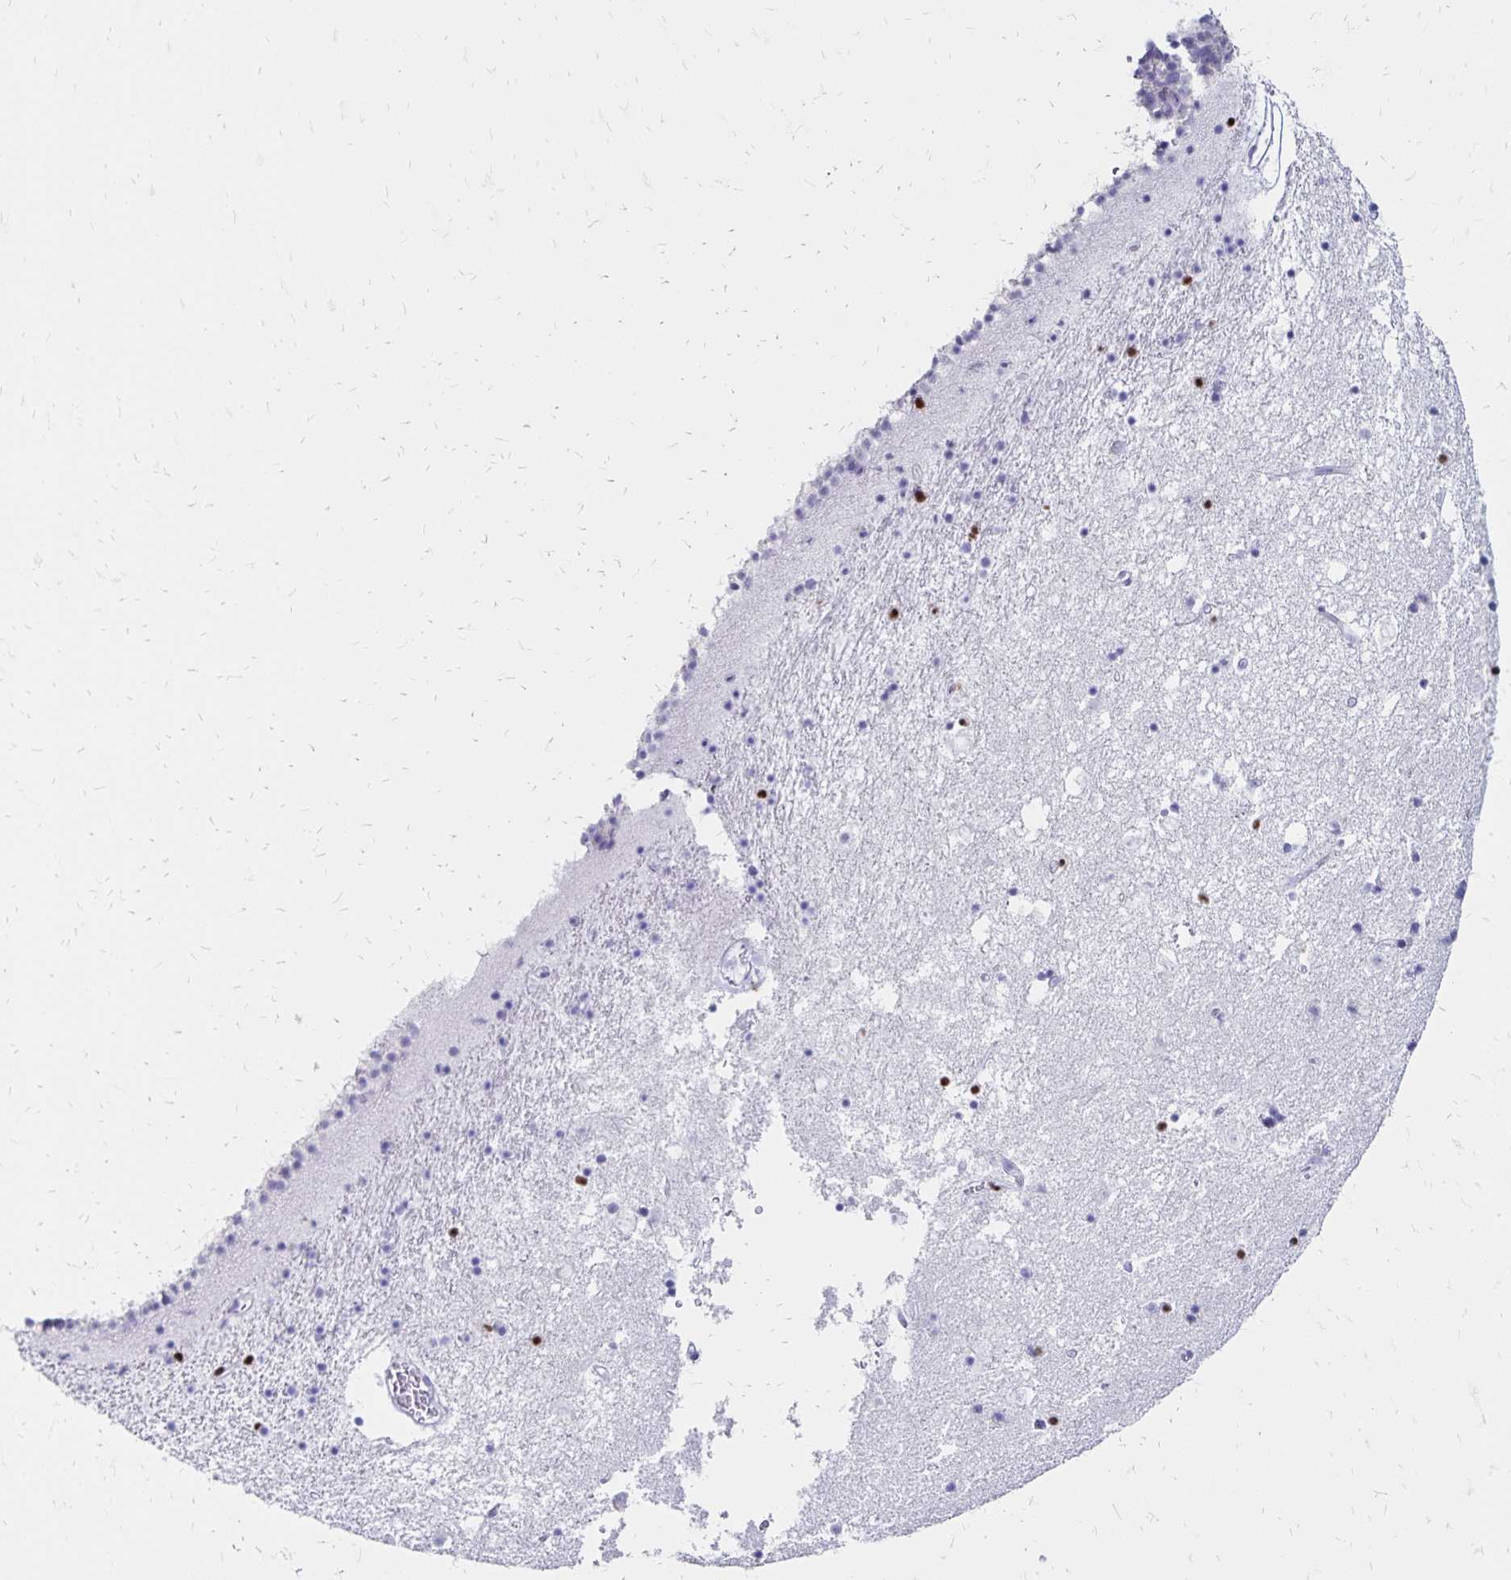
{"staining": {"intensity": "negative", "quantity": "none", "location": "none"}, "tissue": "caudate", "cell_type": "Glial cells", "image_type": "normal", "snomed": [{"axis": "morphology", "description": "Normal tissue, NOS"}, {"axis": "topography", "description": "Lateral ventricle wall"}], "caption": "The micrograph demonstrates no staining of glial cells in normal caudate. The staining is performed using DAB brown chromogen with nuclei counter-stained in using hematoxylin.", "gene": "IKZF1", "patient": {"sex": "female", "age": 71}}